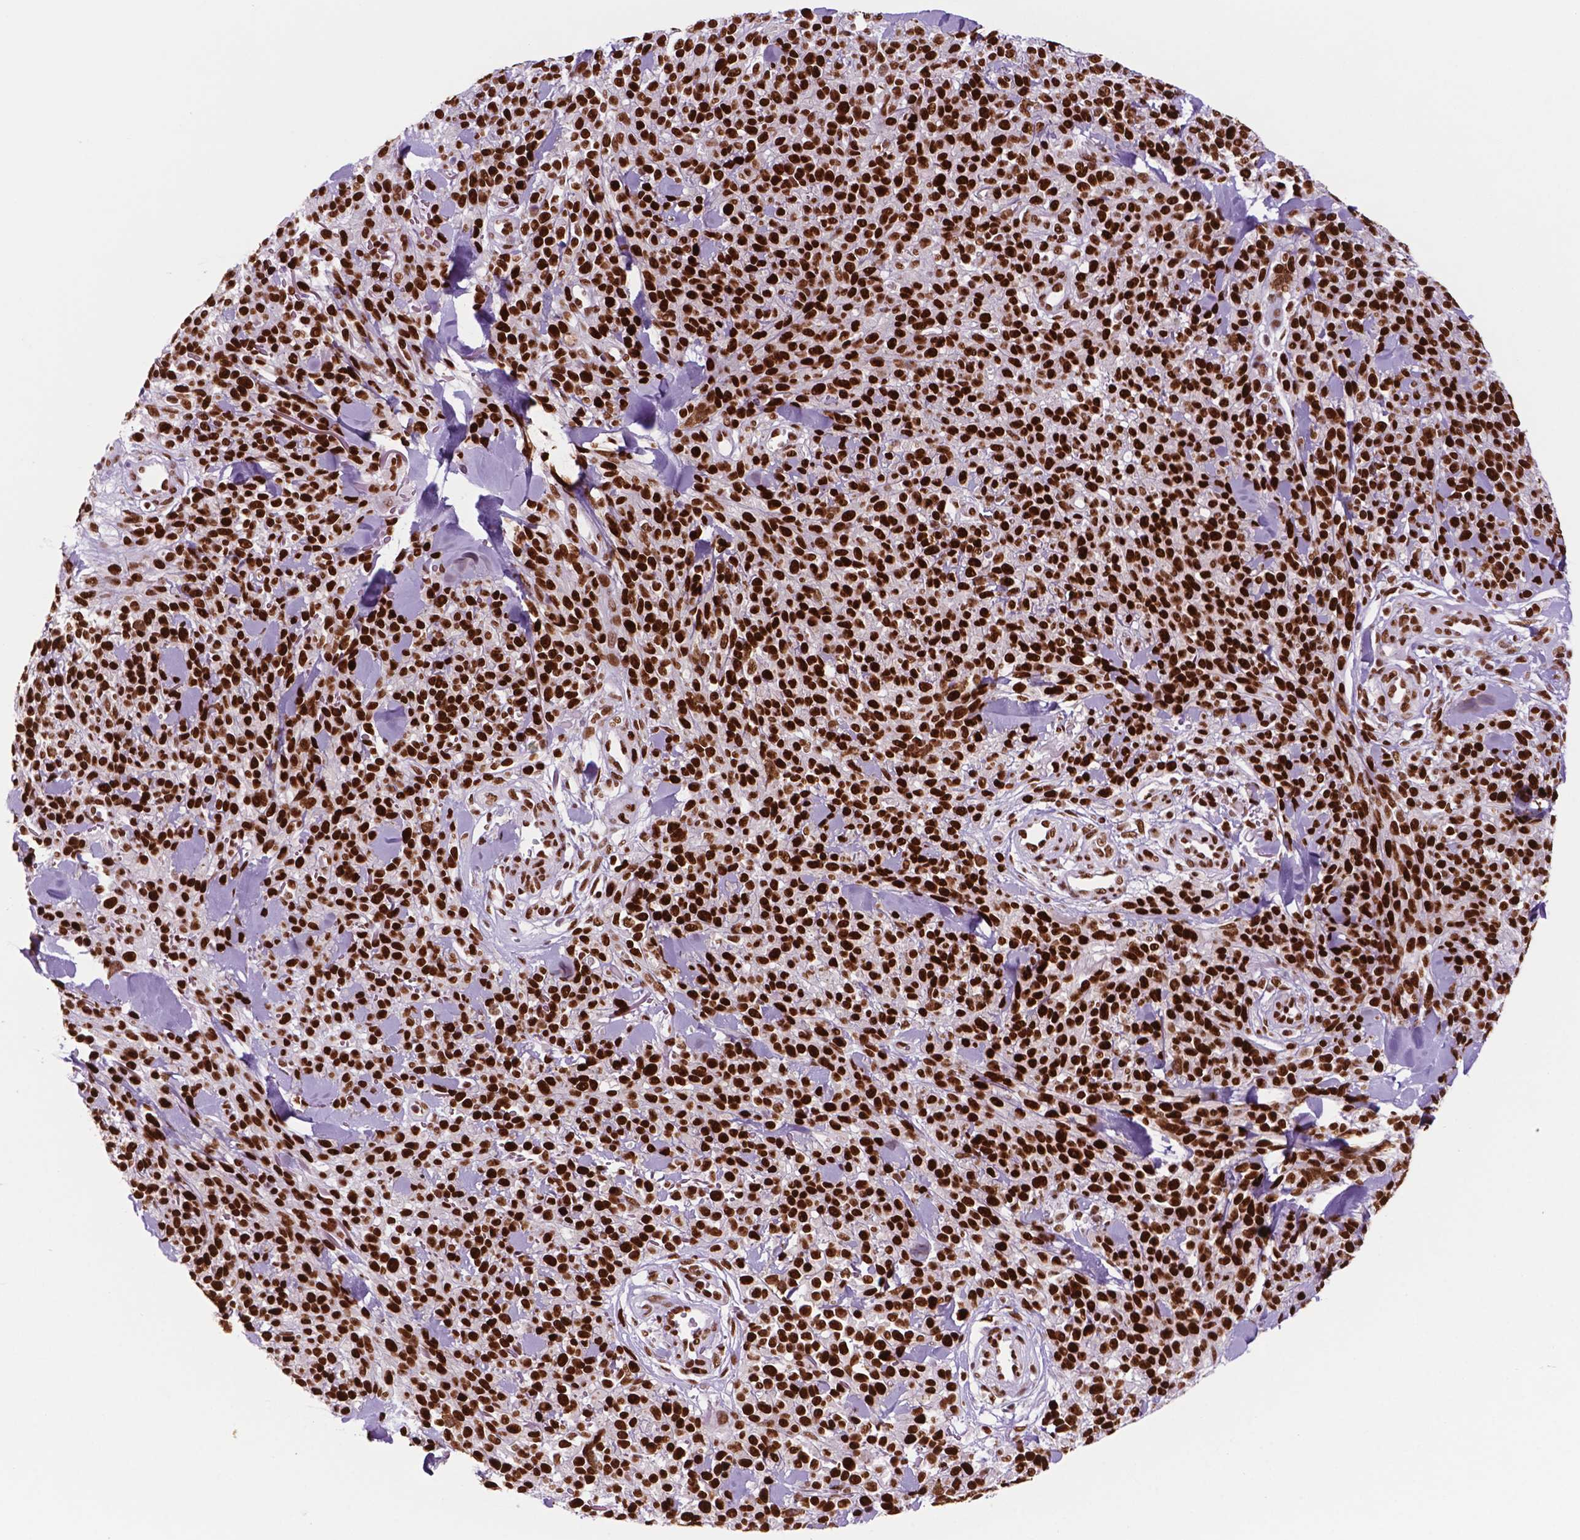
{"staining": {"intensity": "strong", "quantity": ">75%", "location": "nuclear"}, "tissue": "melanoma", "cell_type": "Tumor cells", "image_type": "cancer", "snomed": [{"axis": "morphology", "description": "Malignant melanoma, NOS"}, {"axis": "topography", "description": "Skin"}, {"axis": "topography", "description": "Skin of trunk"}], "caption": "Immunohistochemistry (IHC) photomicrograph of human malignant melanoma stained for a protein (brown), which demonstrates high levels of strong nuclear staining in about >75% of tumor cells.", "gene": "MSH6", "patient": {"sex": "male", "age": 74}}